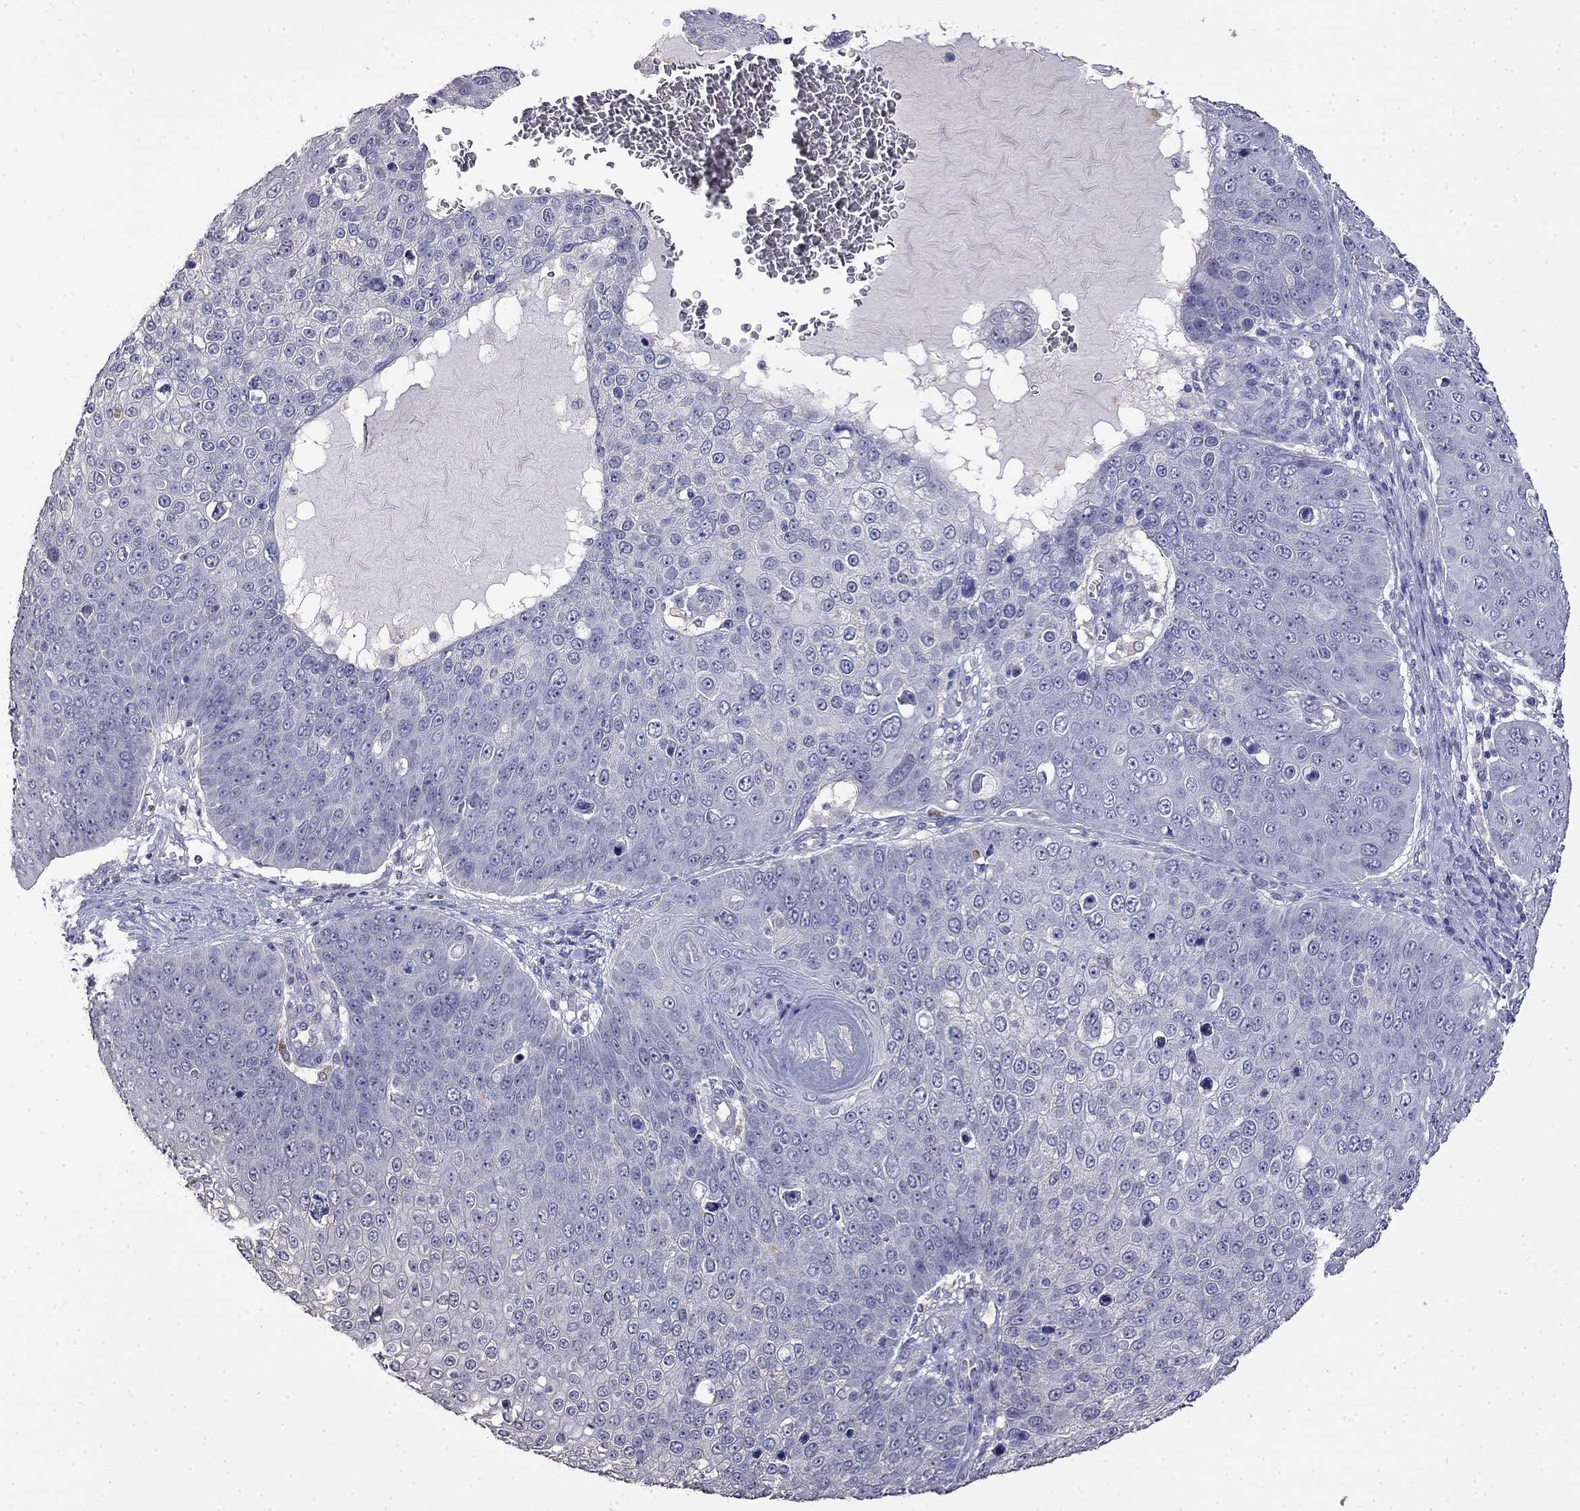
{"staining": {"intensity": "negative", "quantity": "none", "location": "none"}, "tissue": "skin cancer", "cell_type": "Tumor cells", "image_type": "cancer", "snomed": [{"axis": "morphology", "description": "Squamous cell carcinoma, NOS"}, {"axis": "topography", "description": "Skin"}], "caption": "High magnification brightfield microscopy of skin cancer stained with DAB (3,3'-diaminobenzidine) (brown) and counterstained with hematoxylin (blue): tumor cells show no significant expression.", "gene": "GUCA1B", "patient": {"sex": "male", "age": 71}}